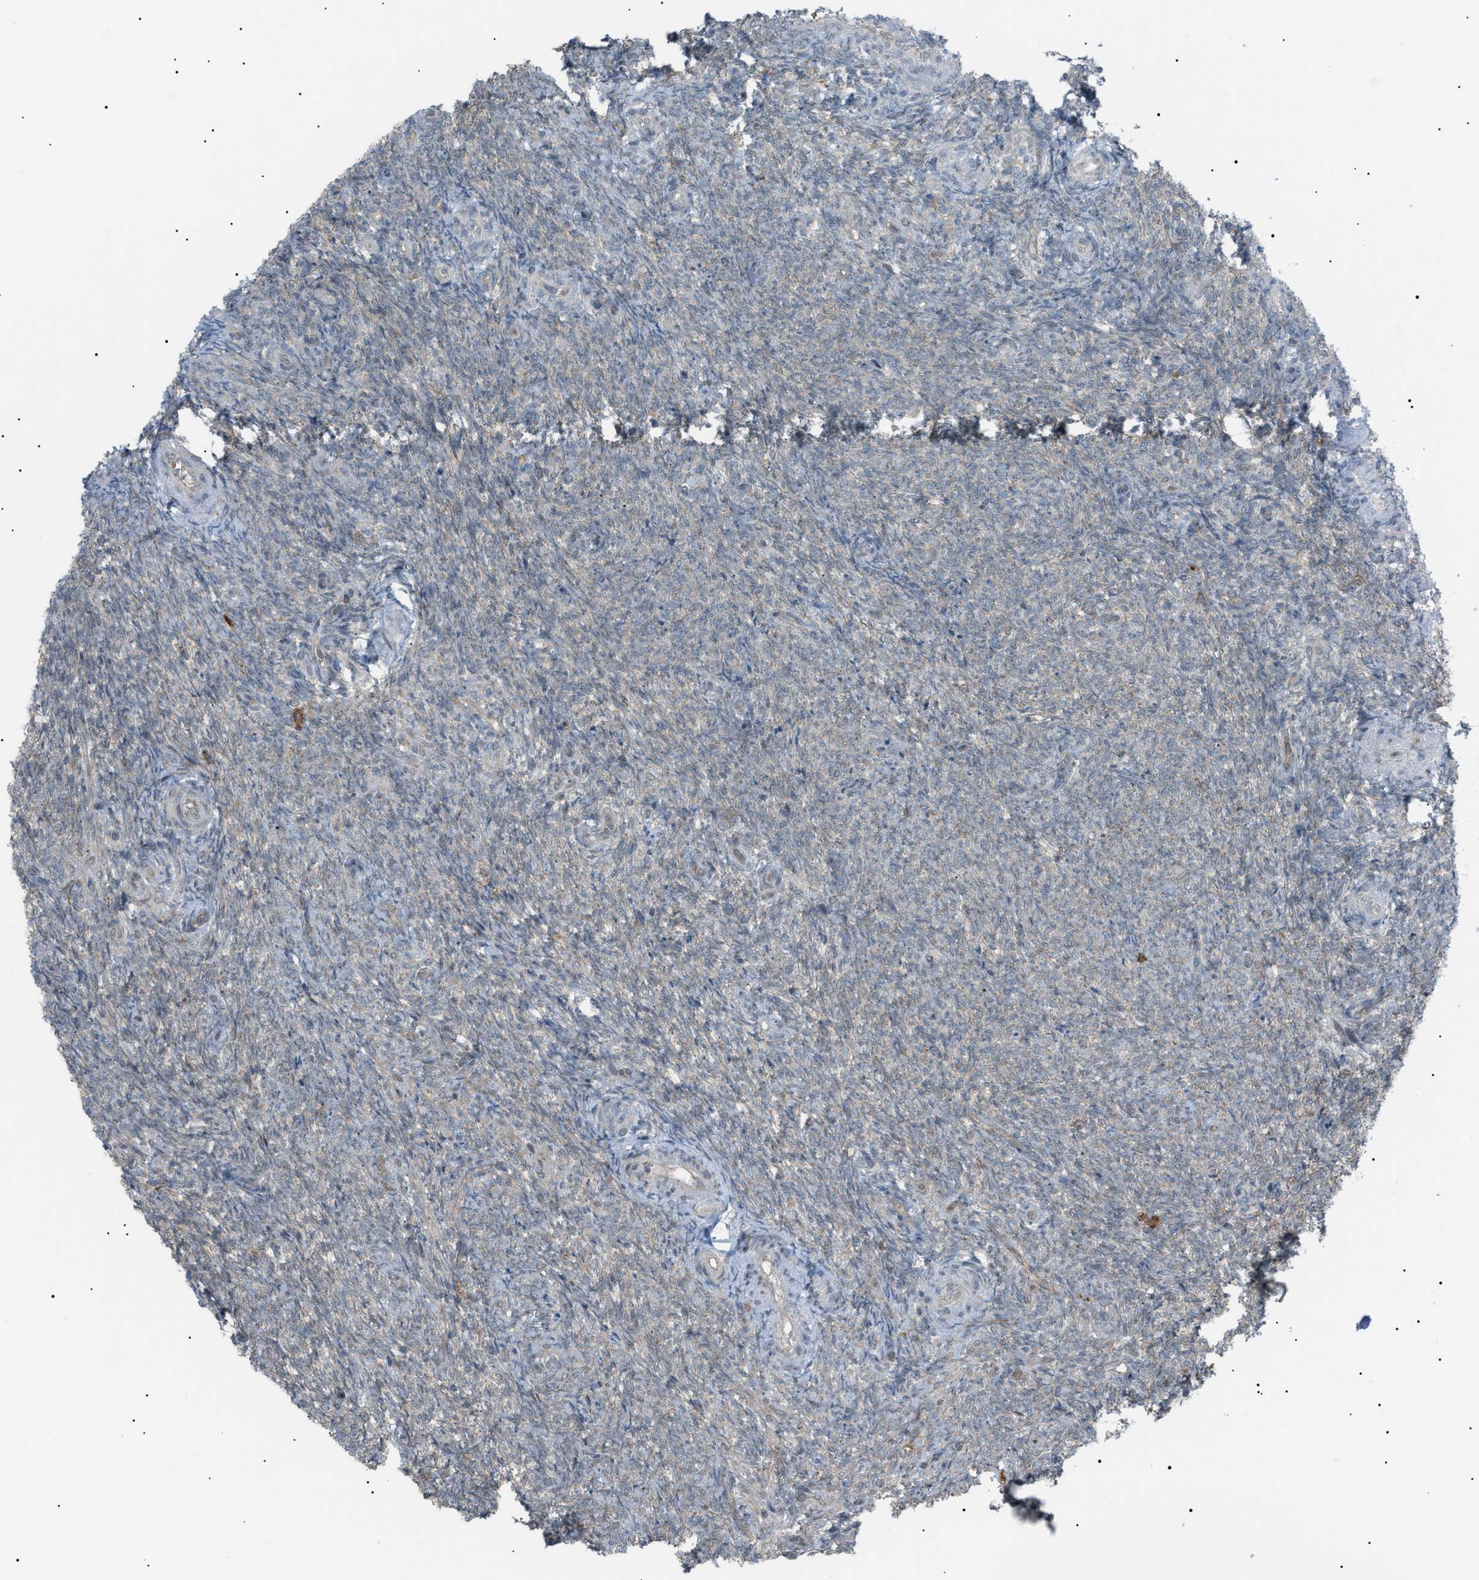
{"staining": {"intensity": "moderate", "quantity": ">75%", "location": "cytoplasmic/membranous"}, "tissue": "ovary", "cell_type": "Follicle cells", "image_type": "normal", "snomed": [{"axis": "morphology", "description": "Normal tissue, NOS"}, {"axis": "topography", "description": "Ovary"}], "caption": "Ovary stained with IHC exhibits moderate cytoplasmic/membranous staining in about >75% of follicle cells. (Stains: DAB (3,3'-diaminobenzidine) in brown, nuclei in blue, Microscopy: brightfield microscopy at high magnification).", "gene": "LPIN2", "patient": {"sex": "female", "age": 41}}